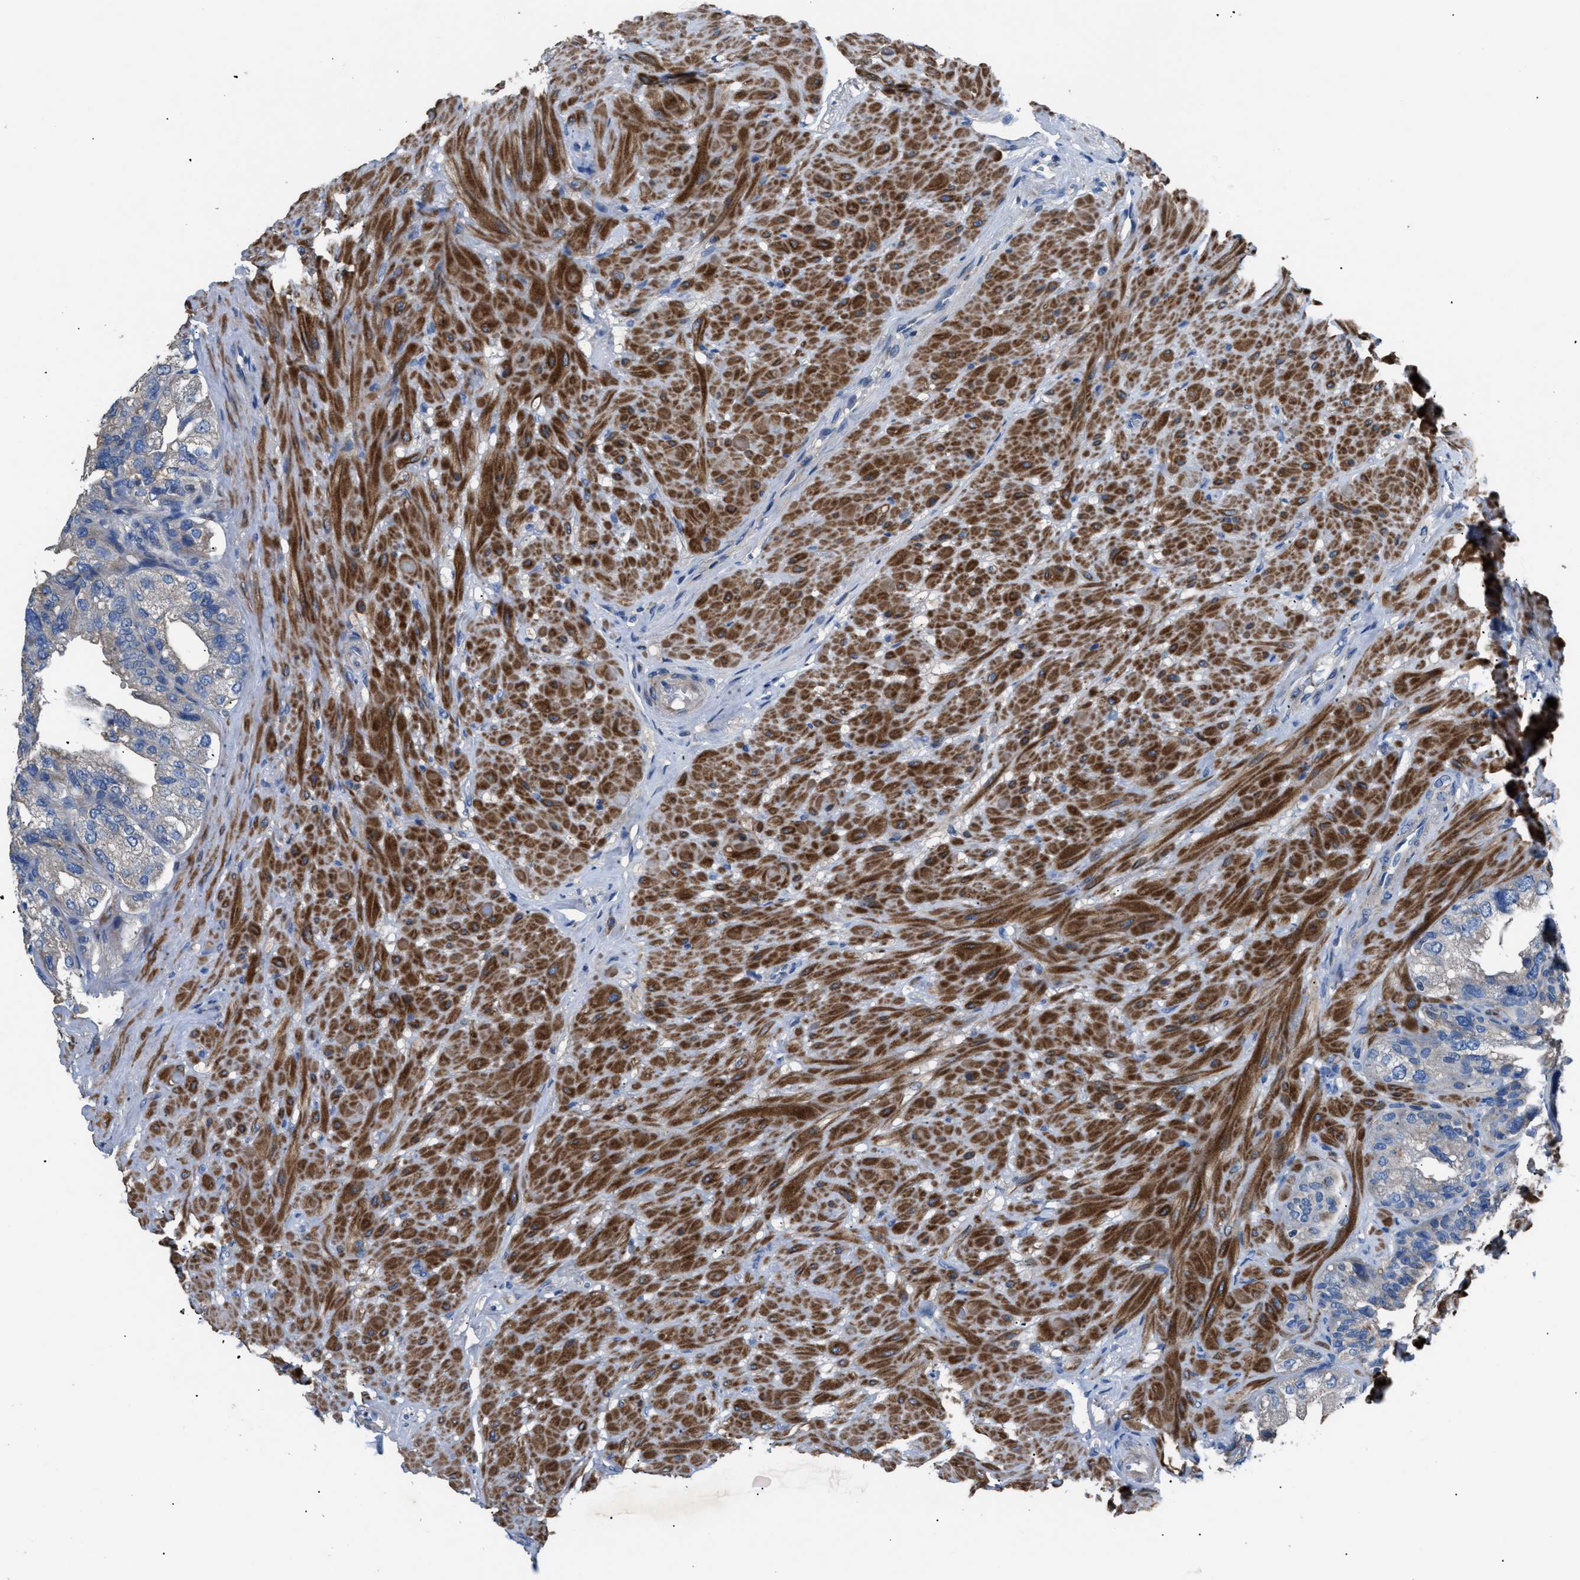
{"staining": {"intensity": "negative", "quantity": "none", "location": "none"}, "tissue": "seminal vesicle", "cell_type": "Glandular cells", "image_type": "normal", "snomed": [{"axis": "morphology", "description": "Normal tissue, NOS"}, {"axis": "topography", "description": "Seminal veicle"}], "caption": "Seminal vesicle stained for a protein using immunohistochemistry (IHC) reveals no positivity glandular cells.", "gene": "SGCZ", "patient": {"sex": "male", "age": 68}}